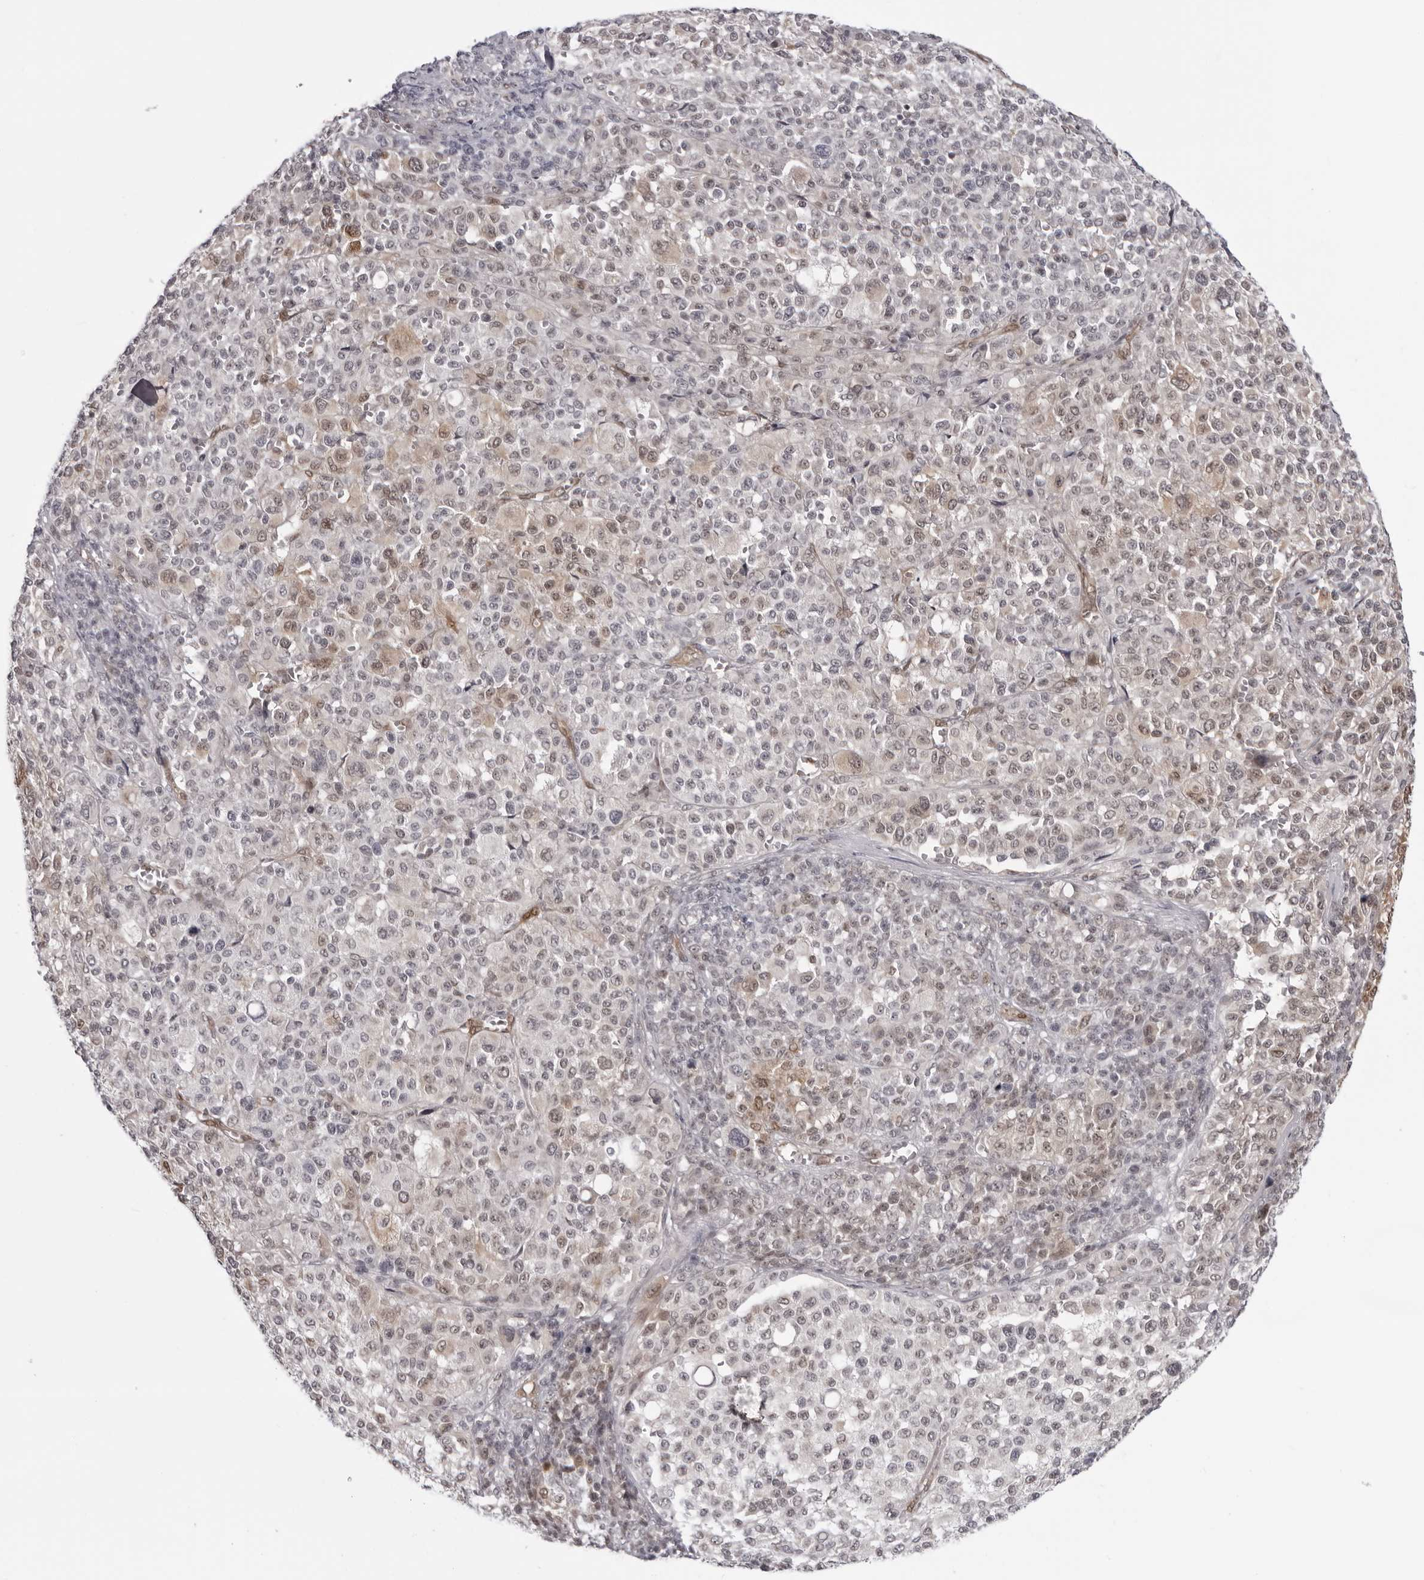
{"staining": {"intensity": "moderate", "quantity": "<25%", "location": "nuclear"}, "tissue": "melanoma", "cell_type": "Tumor cells", "image_type": "cancer", "snomed": [{"axis": "morphology", "description": "Malignant melanoma, Metastatic site"}, {"axis": "topography", "description": "Skin"}], "caption": "Immunohistochemistry (IHC) (DAB) staining of melanoma exhibits moderate nuclear protein staining in approximately <25% of tumor cells.", "gene": "MAPK12", "patient": {"sex": "female", "age": 74}}